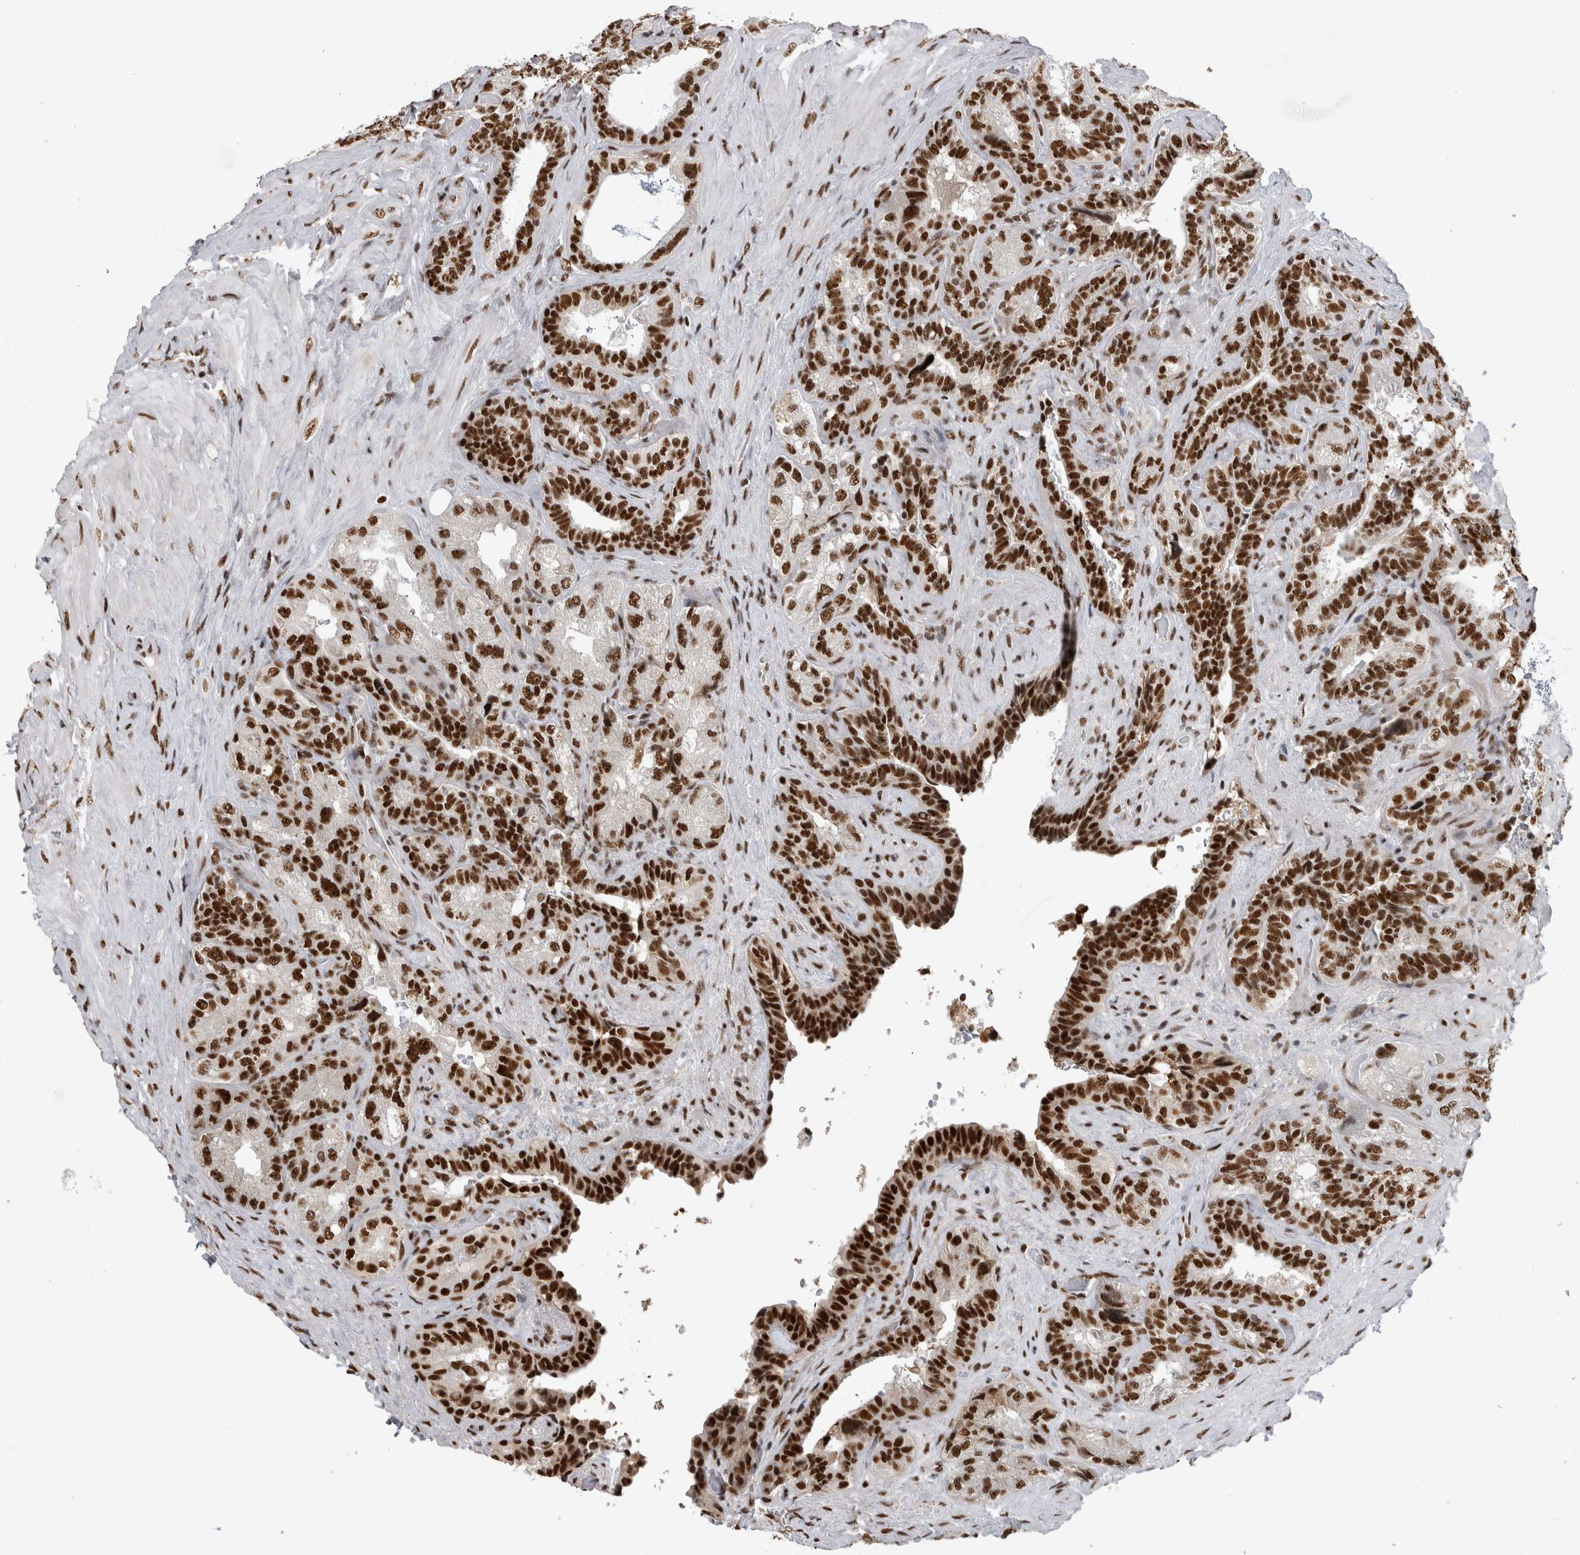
{"staining": {"intensity": "strong", "quantity": ">75%", "location": "nuclear"}, "tissue": "seminal vesicle", "cell_type": "Glandular cells", "image_type": "normal", "snomed": [{"axis": "morphology", "description": "Normal tissue, NOS"}, {"axis": "topography", "description": "Prostate"}, {"axis": "topography", "description": "Seminal veicle"}], "caption": "A brown stain shows strong nuclear staining of a protein in glandular cells of unremarkable seminal vesicle.", "gene": "ZSCAN2", "patient": {"sex": "male", "age": 67}}